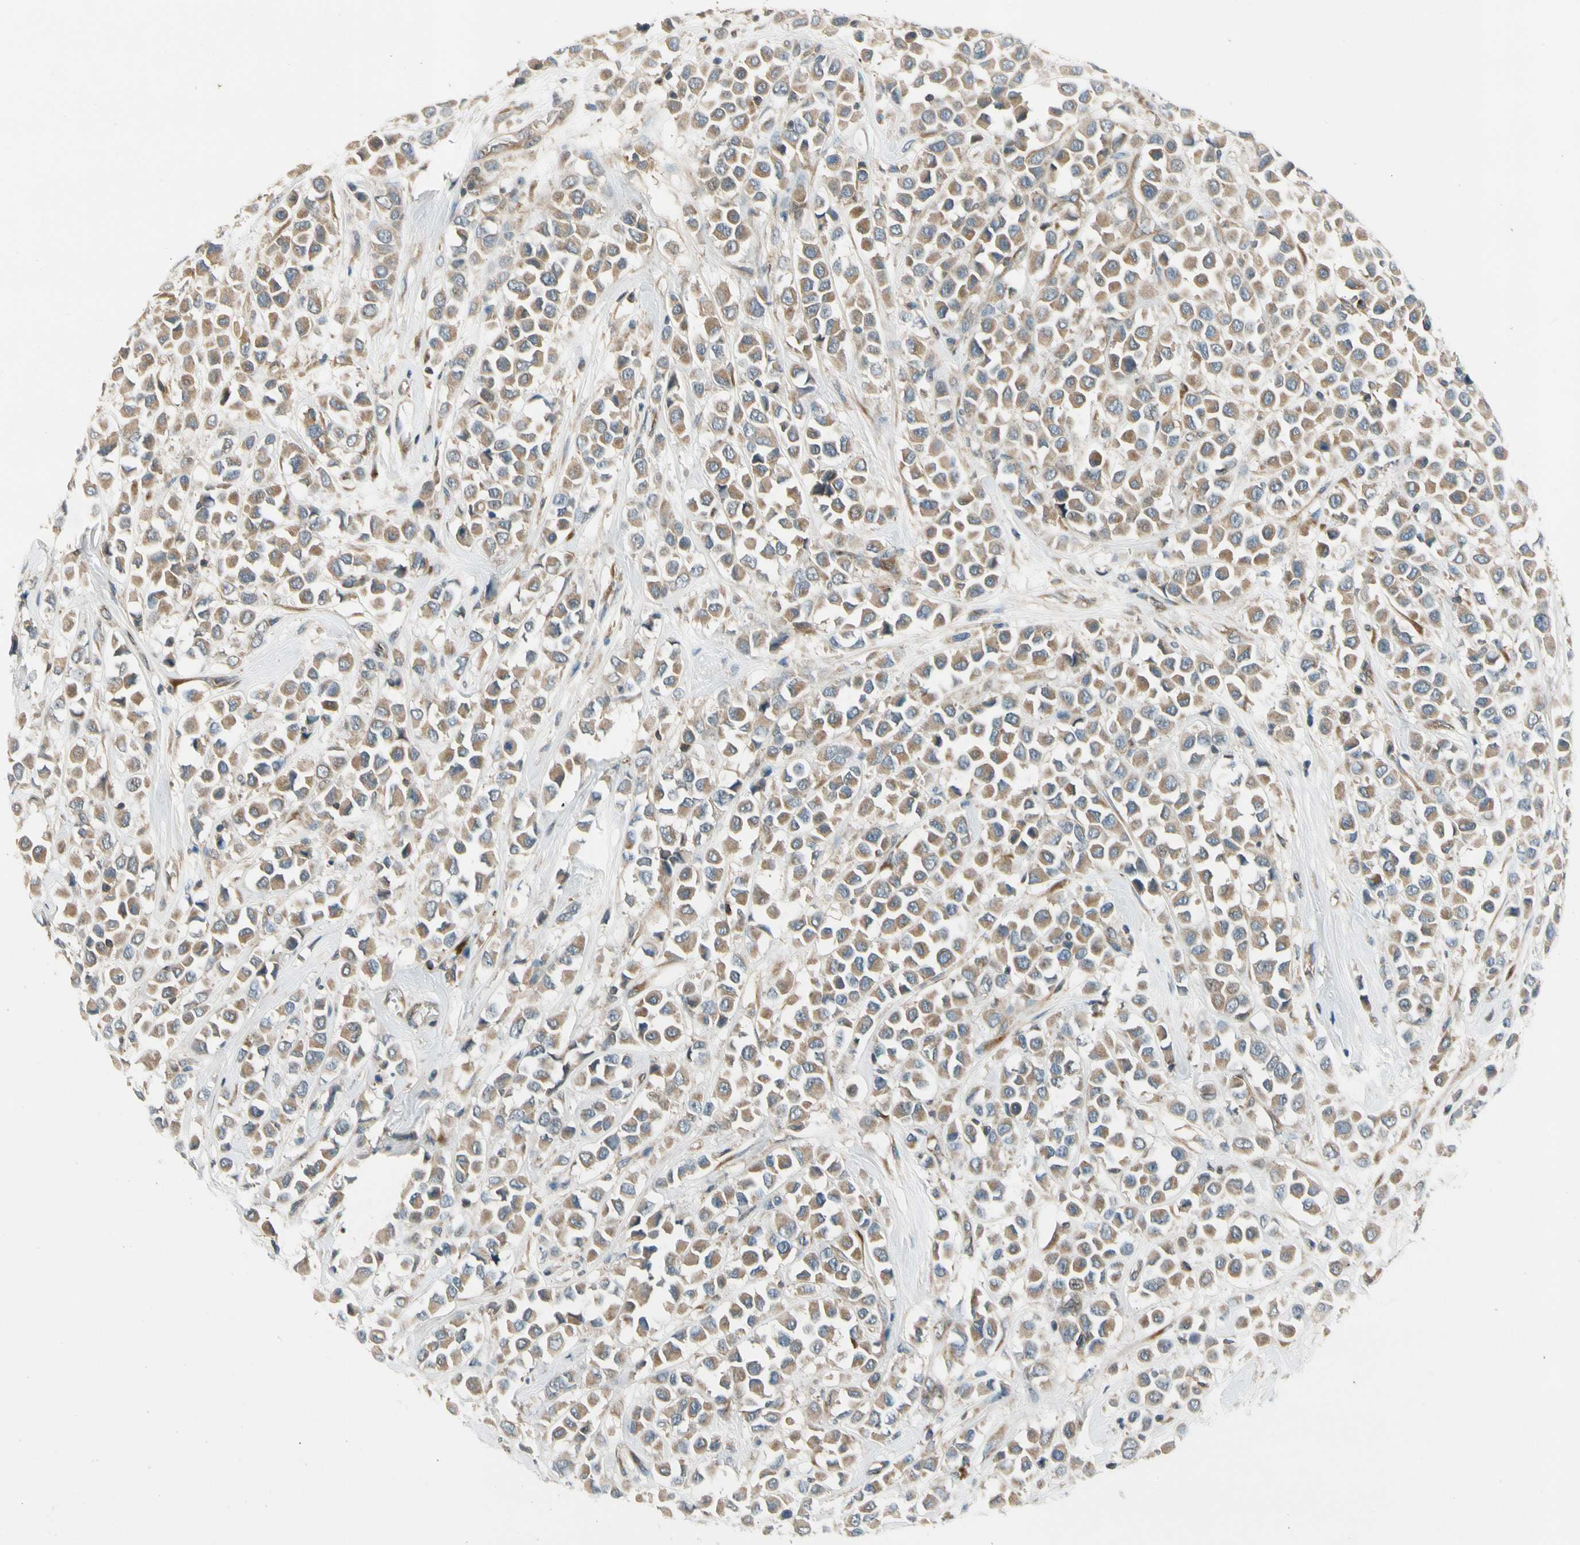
{"staining": {"intensity": "moderate", "quantity": ">75%", "location": "cytoplasmic/membranous"}, "tissue": "breast cancer", "cell_type": "Tumor cells", "image_type": "cancer", "snomed": [{"axis": "morphology", "description": "Duct carcinoma"}, {"axis": "topography", "description": "Breast"}], "caption": "Immunohistochemistry (DAB) staining of breast cancer (intraductal carcinoma) displays moderate cytoplasmic/membranous protein positivity in approximately >75% of tumor cells.", "gene": "MST1R", "patient": {"sex": "female", "age": 61}}